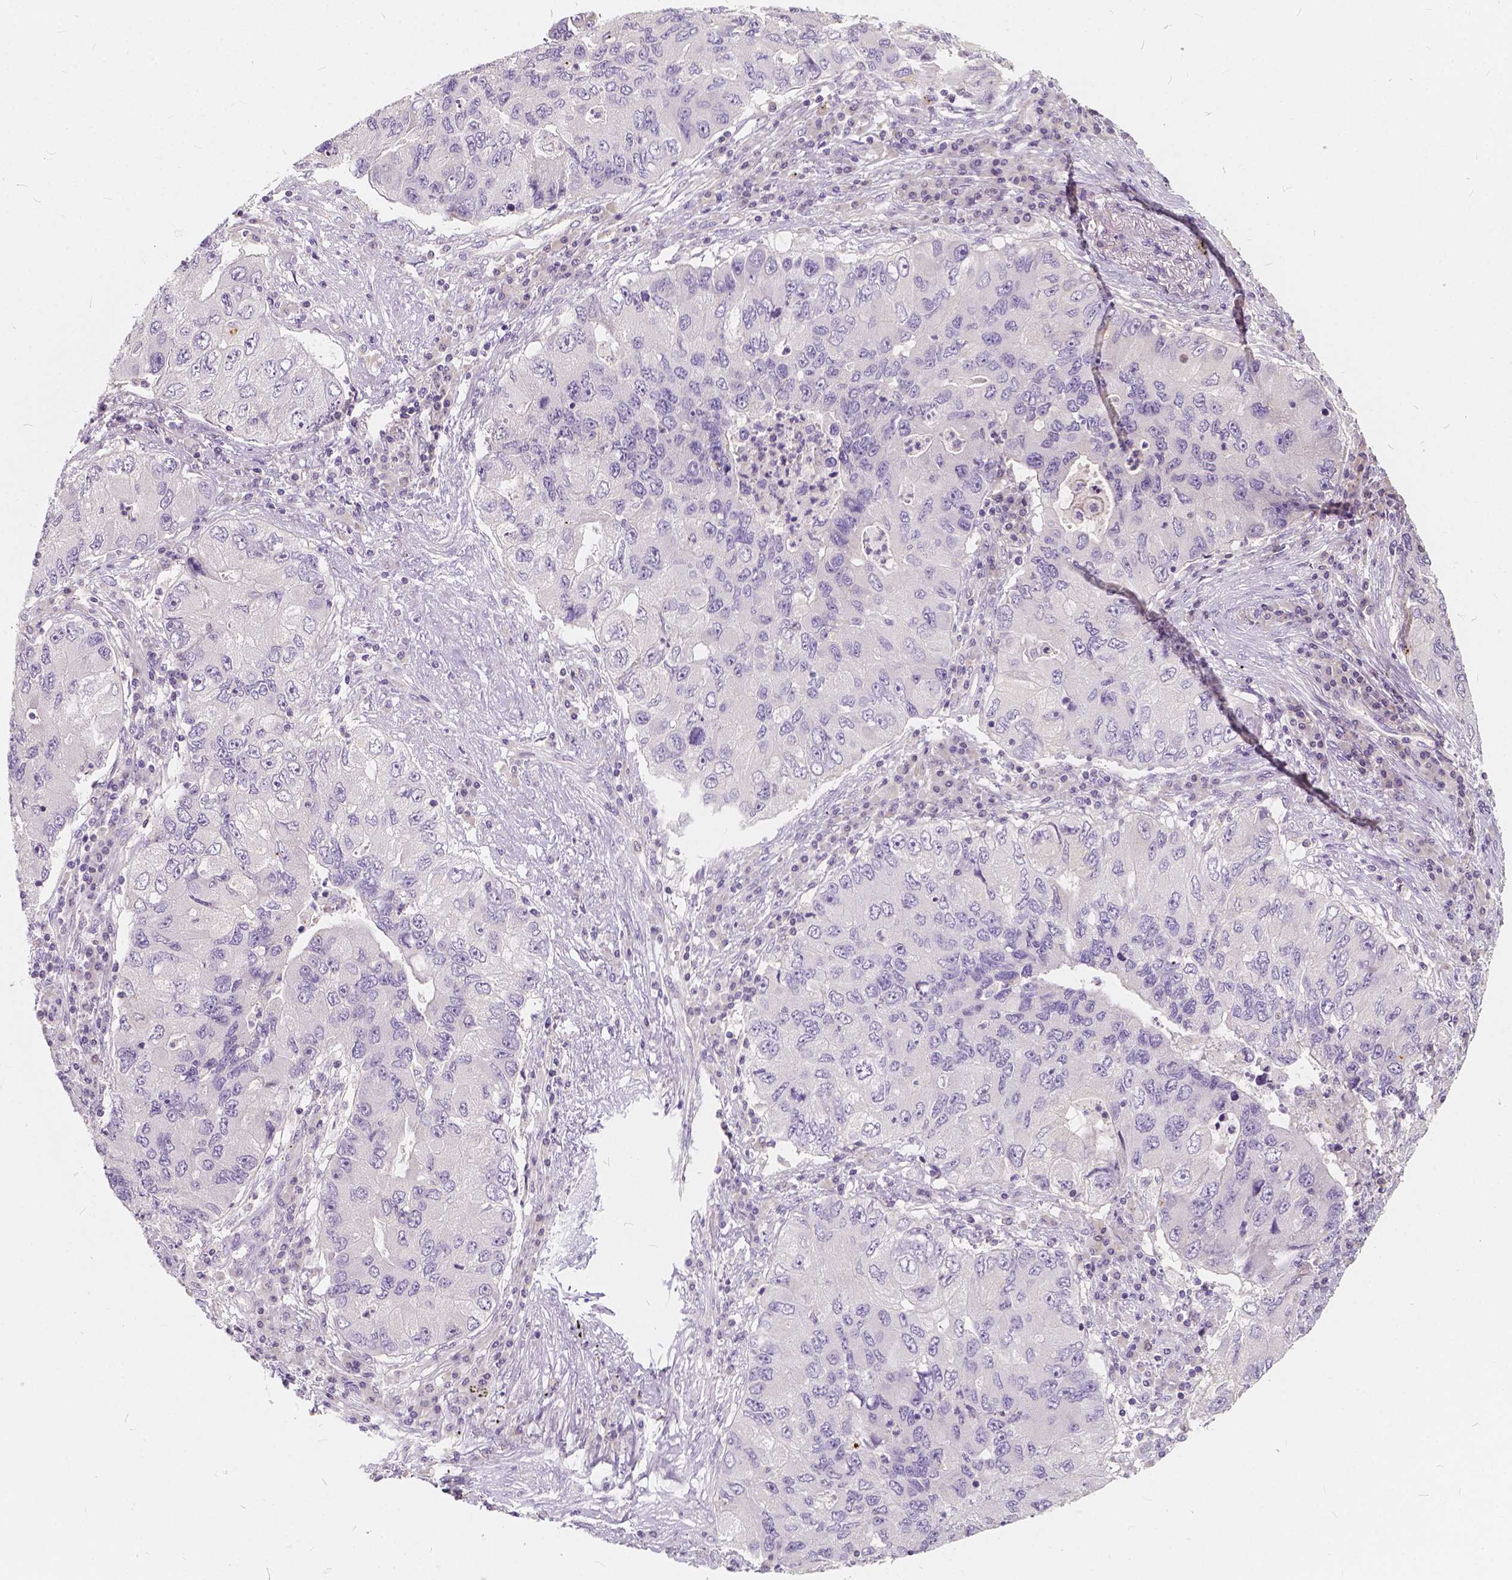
{"staining": {"intensity": "negative", "quantity": "none", "location": "none"}, "tissue": "lung cancer", "cell_type": "Tumor cells", "image_type": "cancer", "snomed": [{"axis": "morphology", "description": "Adenocarcinoma, NOS"}, {"axis": "morphology", "description": "Adenocarcinoma, metastatic, NOS"}, {"axis": "topography", "description": "Lymph node"}, {"axis": "topography", "description": "Lung"}], "caption": "This is an immunohistochemistry (IHC) image of human lung adenocarcinoma. There is no positivity in tumor cells.", "gene": "KIAA0513", "patient": {"sex": "female", "age": 54}}